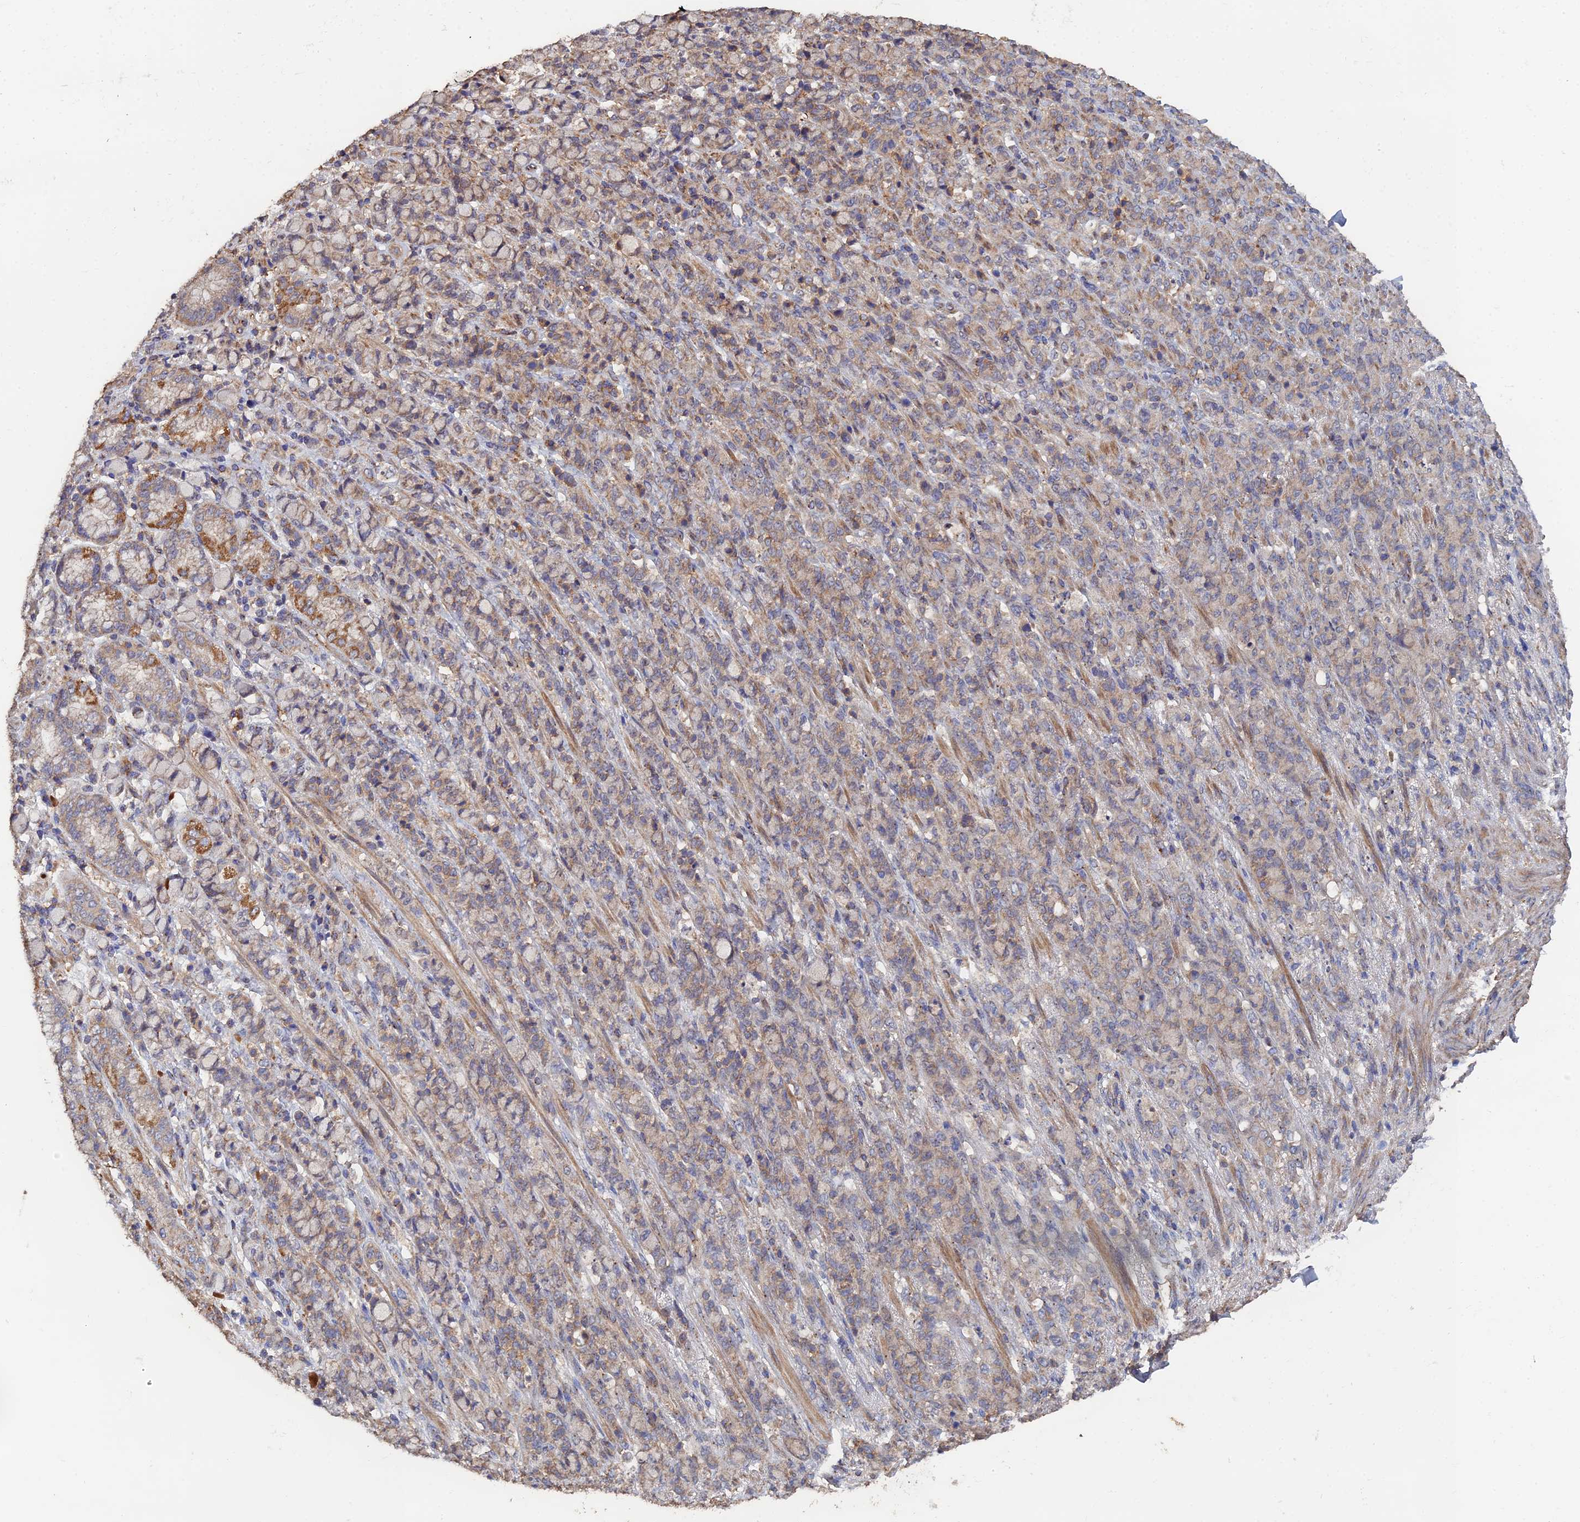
{"staining": {"intensity": "weak", "quantity": ">75%", "location": "cytoplasmic/membranous"}, "tissue": "stomach cancer", "cell_type": "Tumor cells", "image_type": "cancer", "snomed": [{"axis": "morphology", "description": "Normal tissue, NOS"}, {"axis": "morphology", "description": "Adenocarcinoma, NOS"}, {"axis": "topography", "description": "Stomach"}], "caption": "Tumor cells show low levels of weak cytoplasmic/membranous expression in approximately >75% of cells in stomach cancer (adenocarcinoma). (DAB (3,3'-diaminobenzidine) = brown stain, brightfield microscopy at high magnification).", "gene": "SPANXN4", "patient": {"sex": "female", "age": 79}}